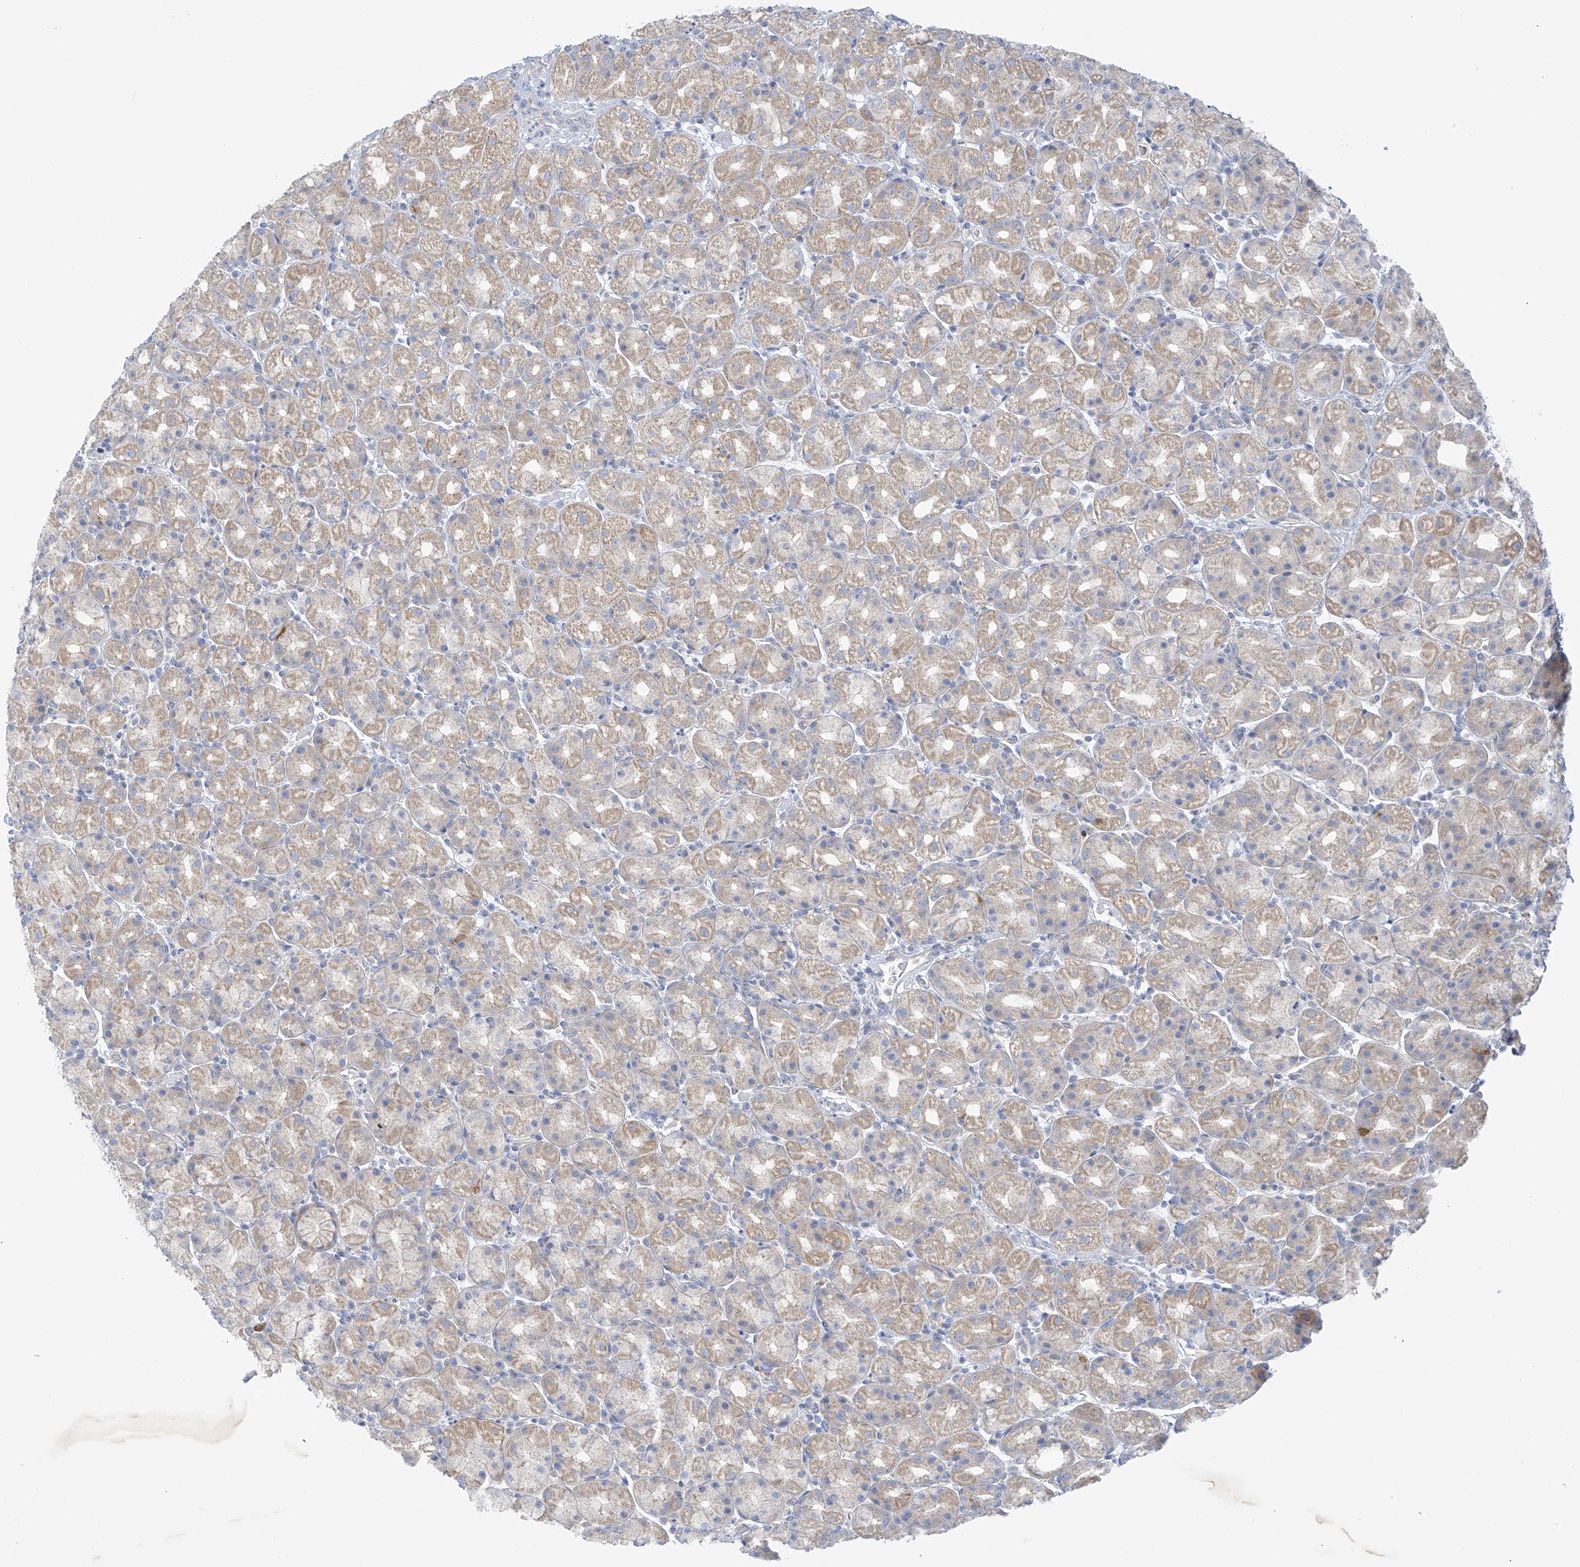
{"staining": {"intensity": "moderate", "quantity": "25%-75%", "location": "cytoplasmic/membranous"}, "tissue": "stomach", "cell_type": "Glandular cells", "image_type": "normal", "snomed": [{"axis": "morphology", "description": "Normal tissue, NOS"}, {"axis": "topography", "description": "Stomach, upper"}], "caption": "The photomicrograph exhibits staining of unremarkable stomach, revealing moderate cytoplasmic/membranous protein staining (brown color) within glandular cells.", "gene": "SLC6A12", "patient": {"sex": "male", "age": 68}}